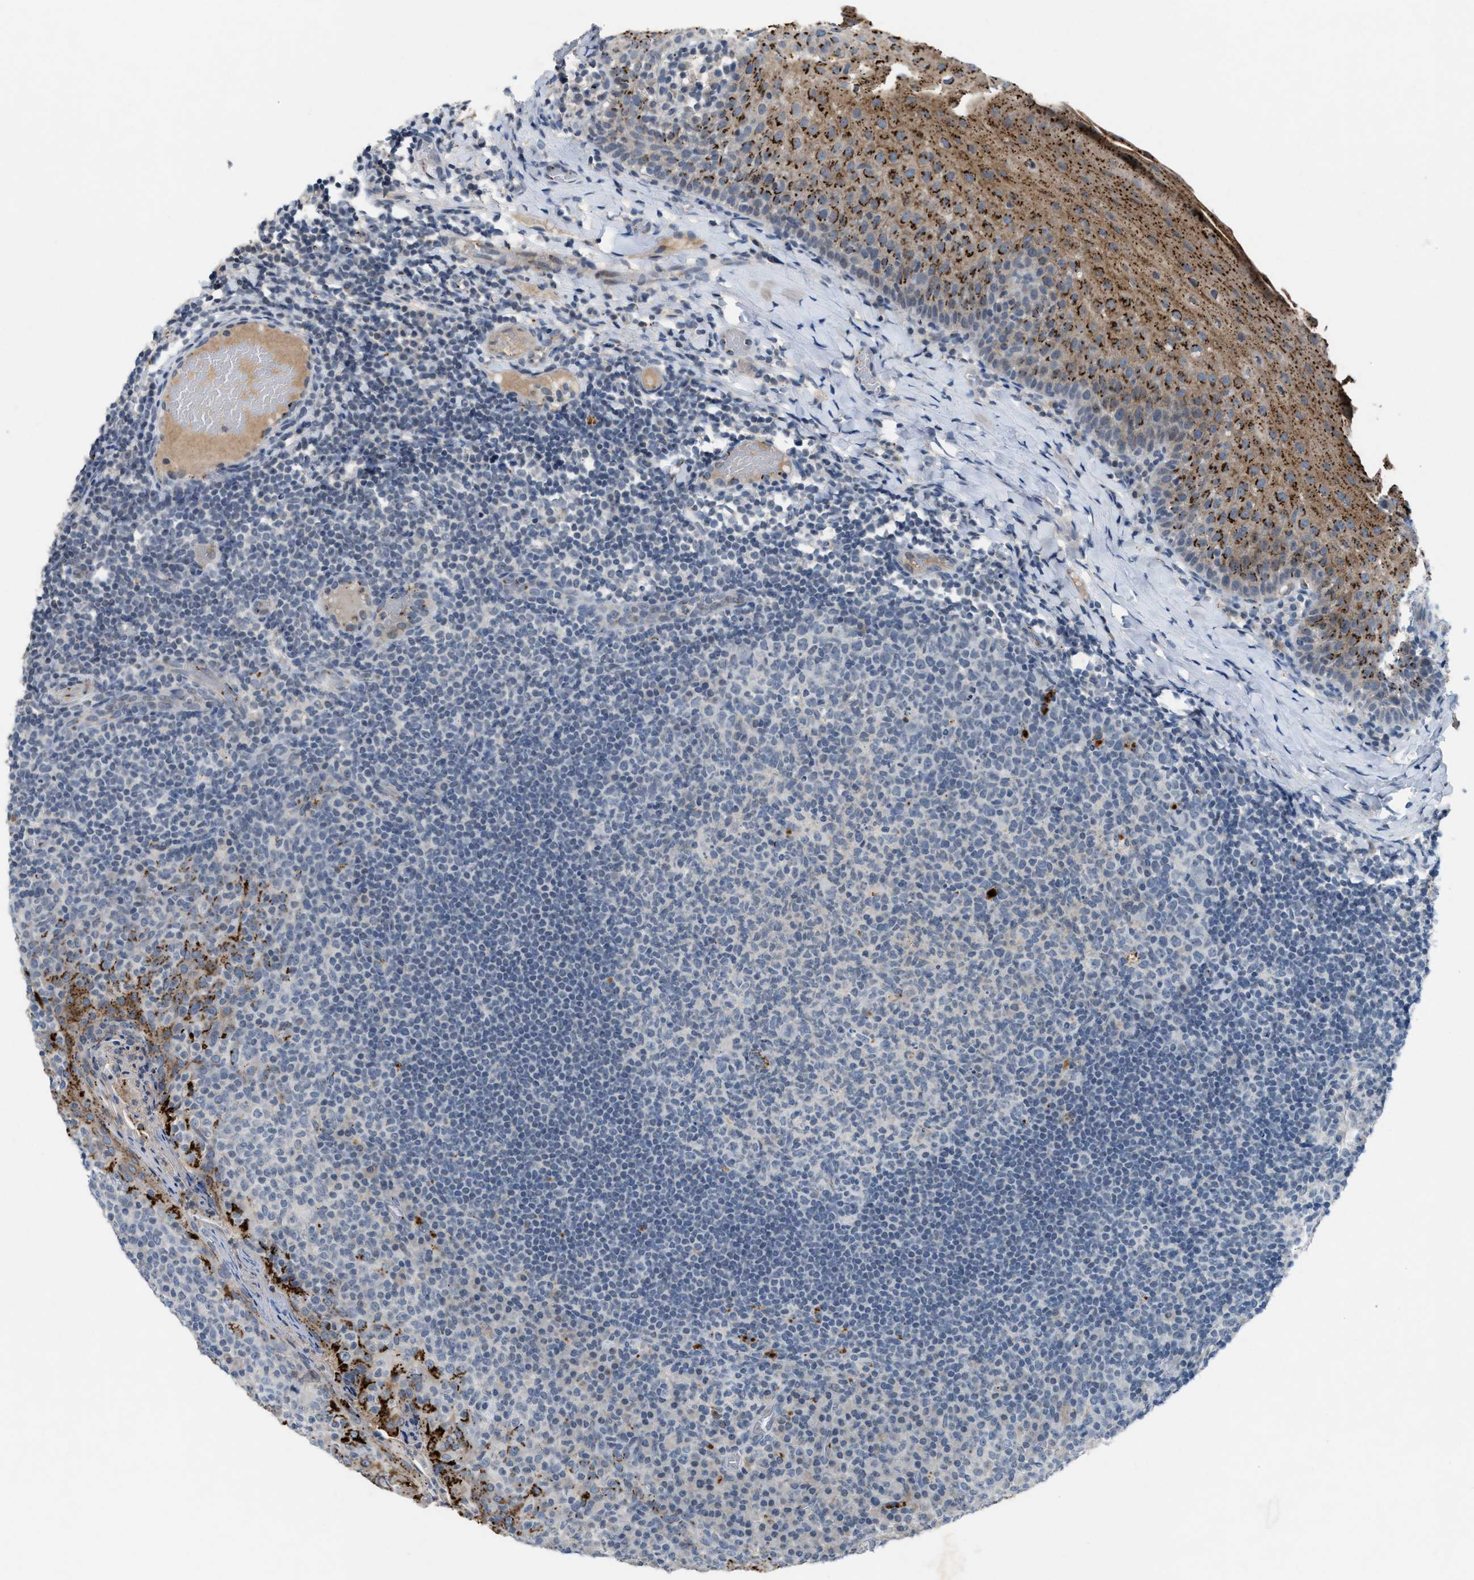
{"staining": {"intensity": "negative", "quantity": "none", "location": "none"}, "tissue": "tonsil", "cell_type": "Germinal center cells", "image_type": "normal", "snomed": [{"axis": "morphology", "description": "Normal tissue, NOS"}, {"axis": "topography", "description": "Tonsil"}], "caption": "A histopathology image of human tonsil is negative for staining in germinal center cells. (DAB immunohistochemistry (IHC) with hematoxylin counter stain).", "gene": "SLC5A5", "patient": {"sex": "female", "age": 19}}